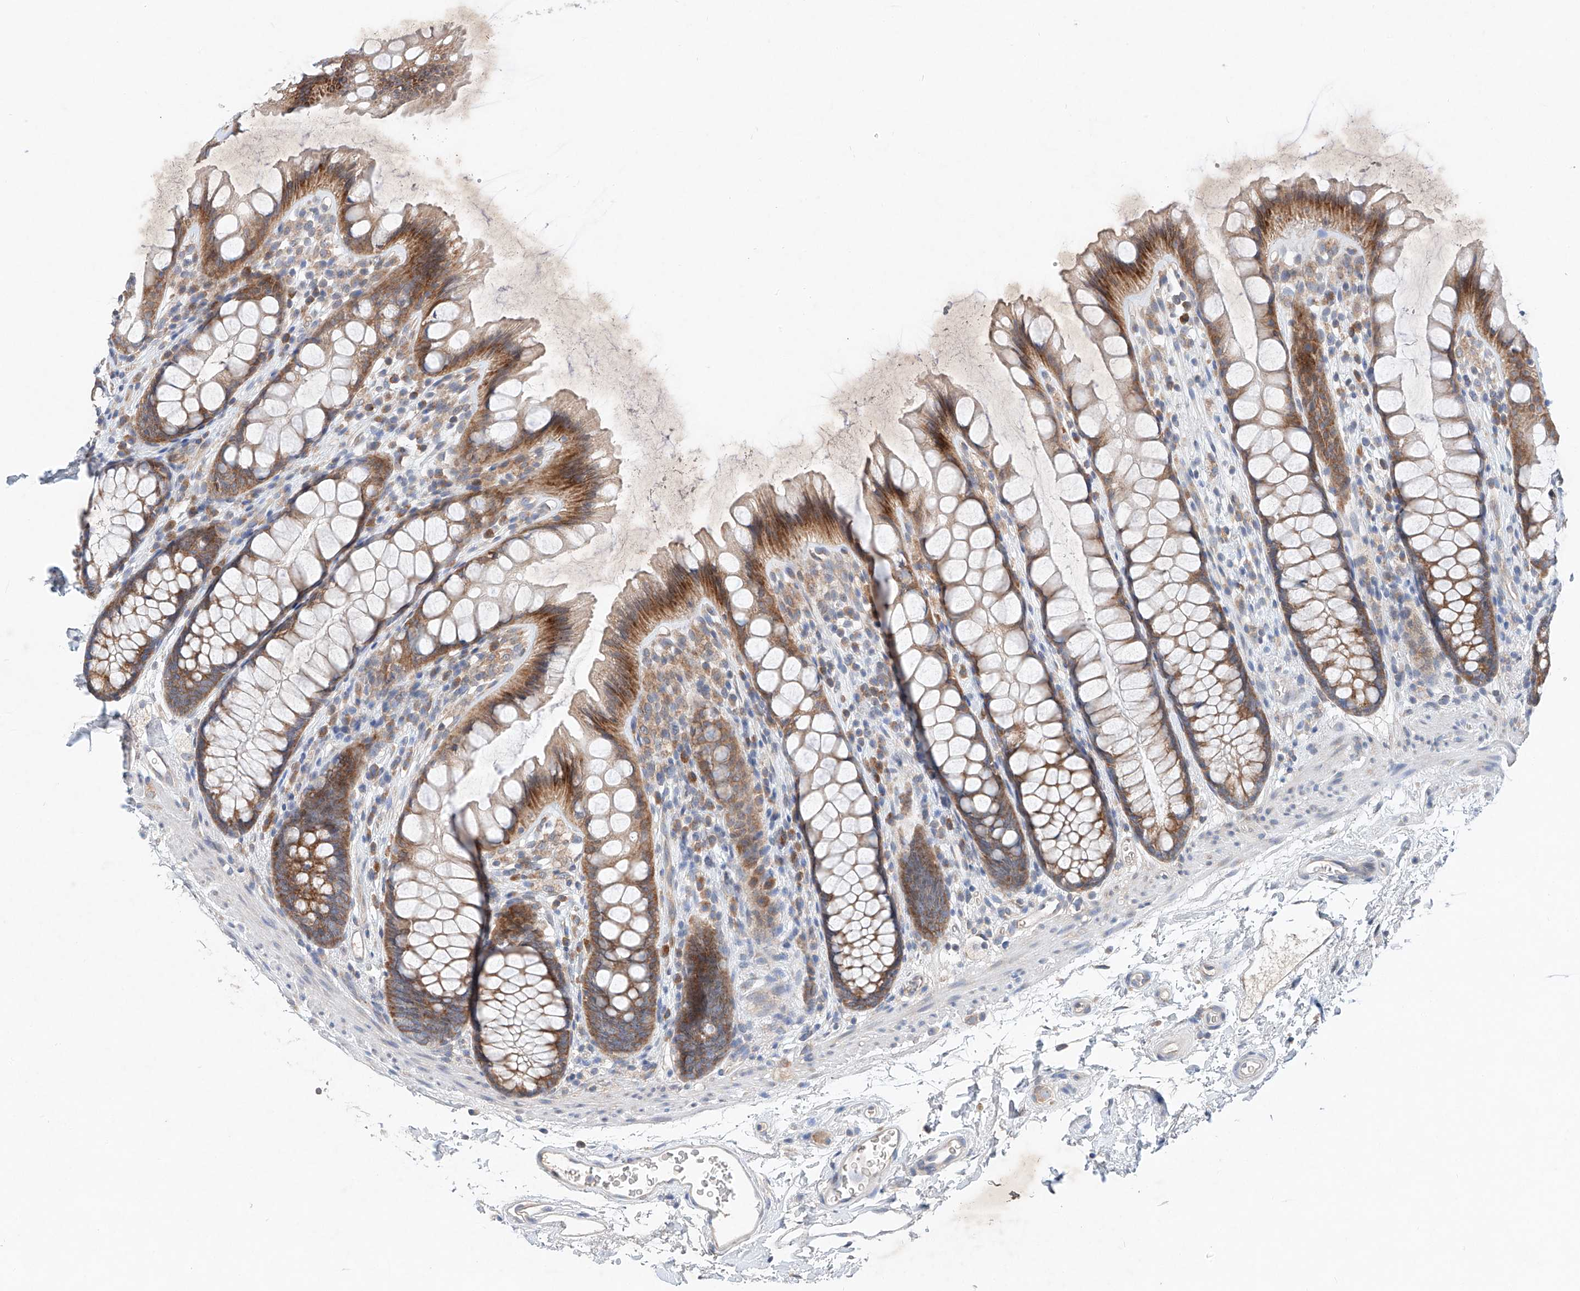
{"staining": {"intensity": "moderate", "quantity": ">75%", "location": "cytoplasmic/membranous"}, "tissue": "rectum", "cell_type": "Glandular cells", "image_type": "normal", "snomed": [{"axis": "morphology", "description": "Normal tissue, NOS"}, {"axis": "topography", "description": "Rectum"}], "caption": "DAB immunohistochemical staining of benign rectum exhibits moderate cytoplasmic/membranous protein staining in approximately >75% of glandular cells. (DAB (3,3'-diaminobenzidine) IHC, brown staining for protein, blue staining for nuclei).", "gene": "FASTK", "patient": {"sex": "female", "age": 65}}